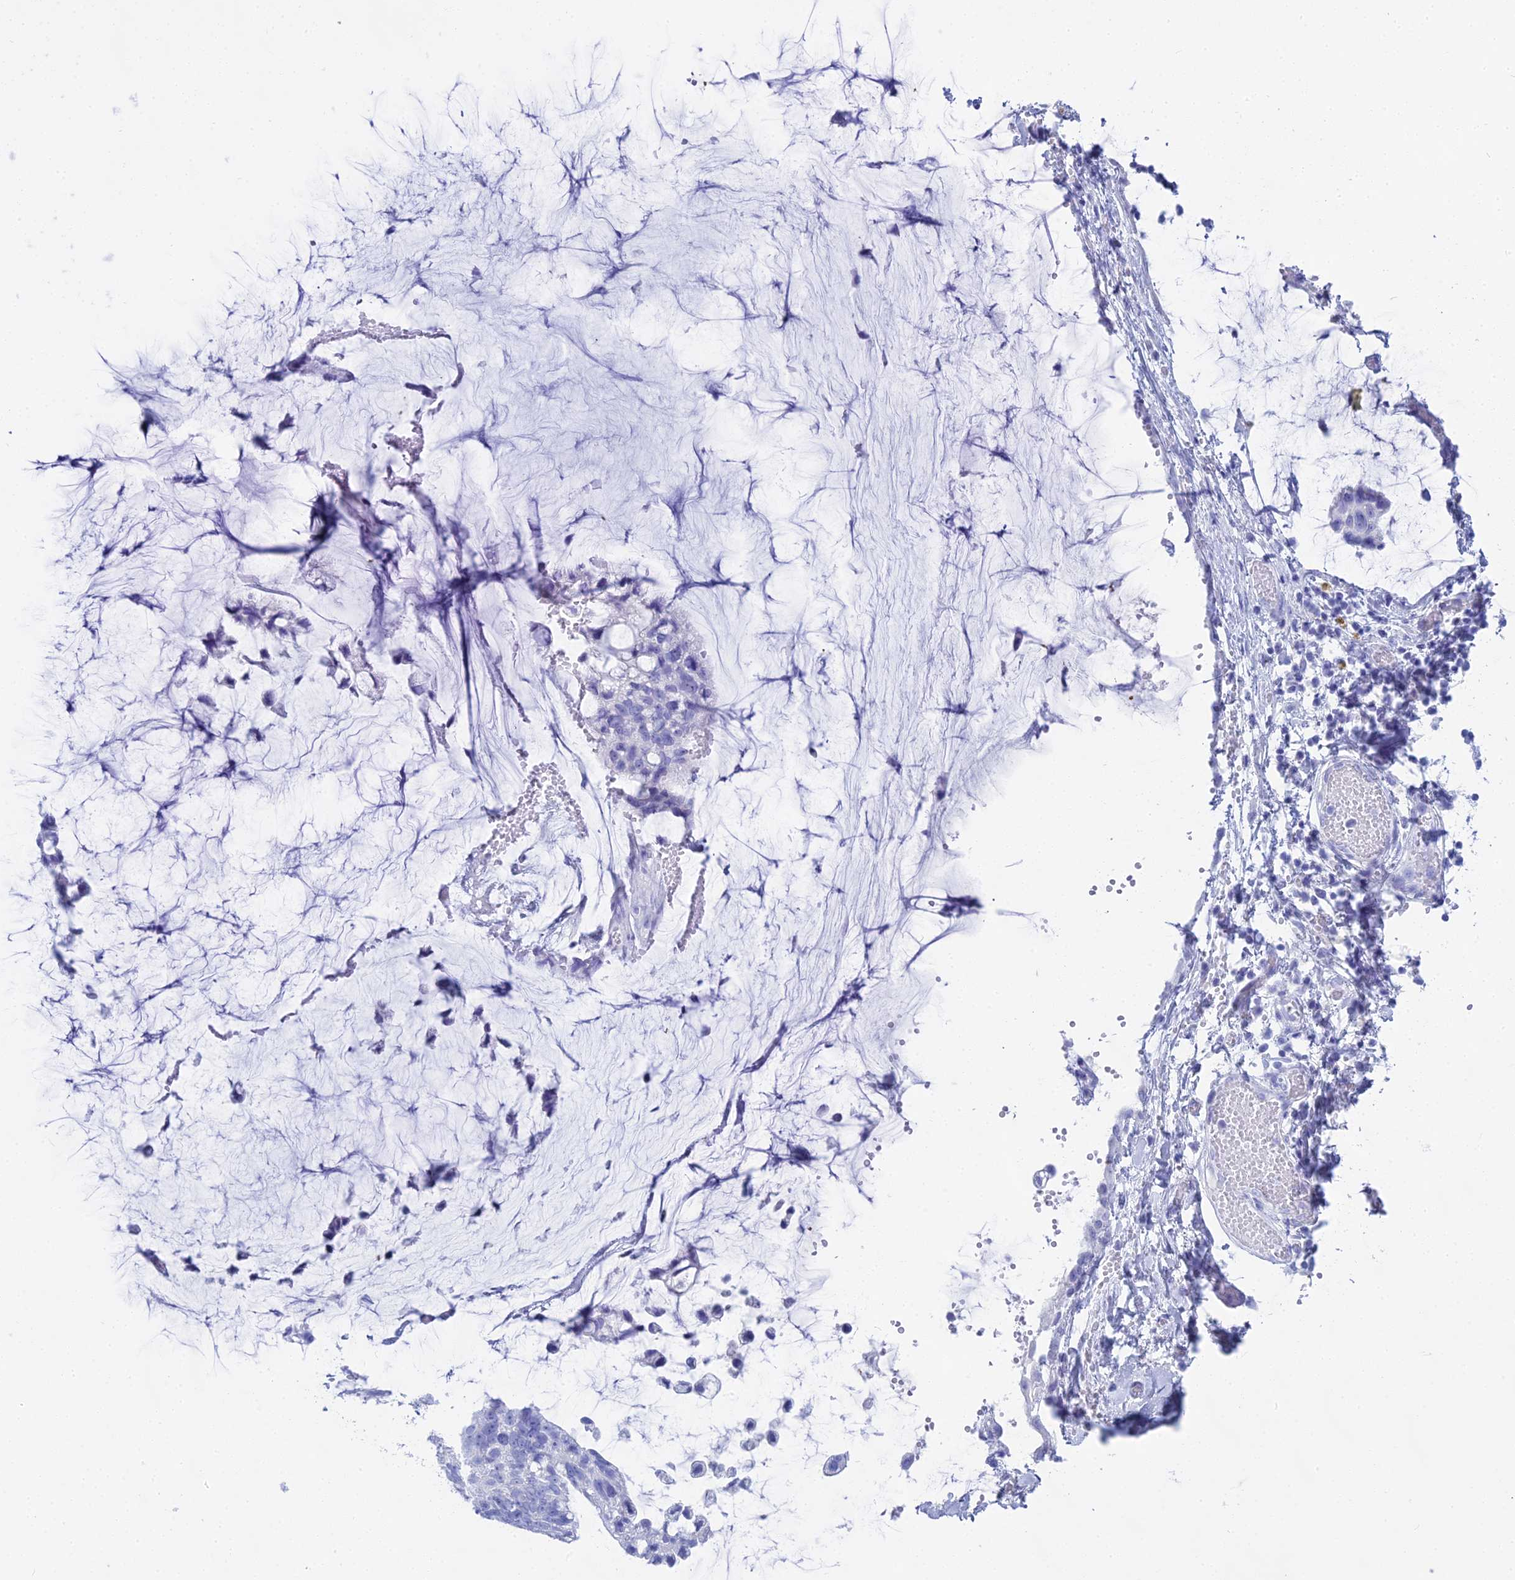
{"staining": {"intensity": "negative", "quantity": "none", "location": "none"}, "tissue": "ovarian cancer", "cell_type": "Tumor cells", "image_type": "cancer", "snomed": [{"axis": "morphology", "description": "Cystadenocarcinoma, mucinous, NOS"}, {"axis": "topography", "description": "Ovary"}], "caption": "Mucinous cystadenocarcinoma (ovarian) stained for a protein using immunohistochemistry (IHC) shows no positivity tumor cells.", "gene": "CGB2", "patient": {"sex": "female", "age": 39}}